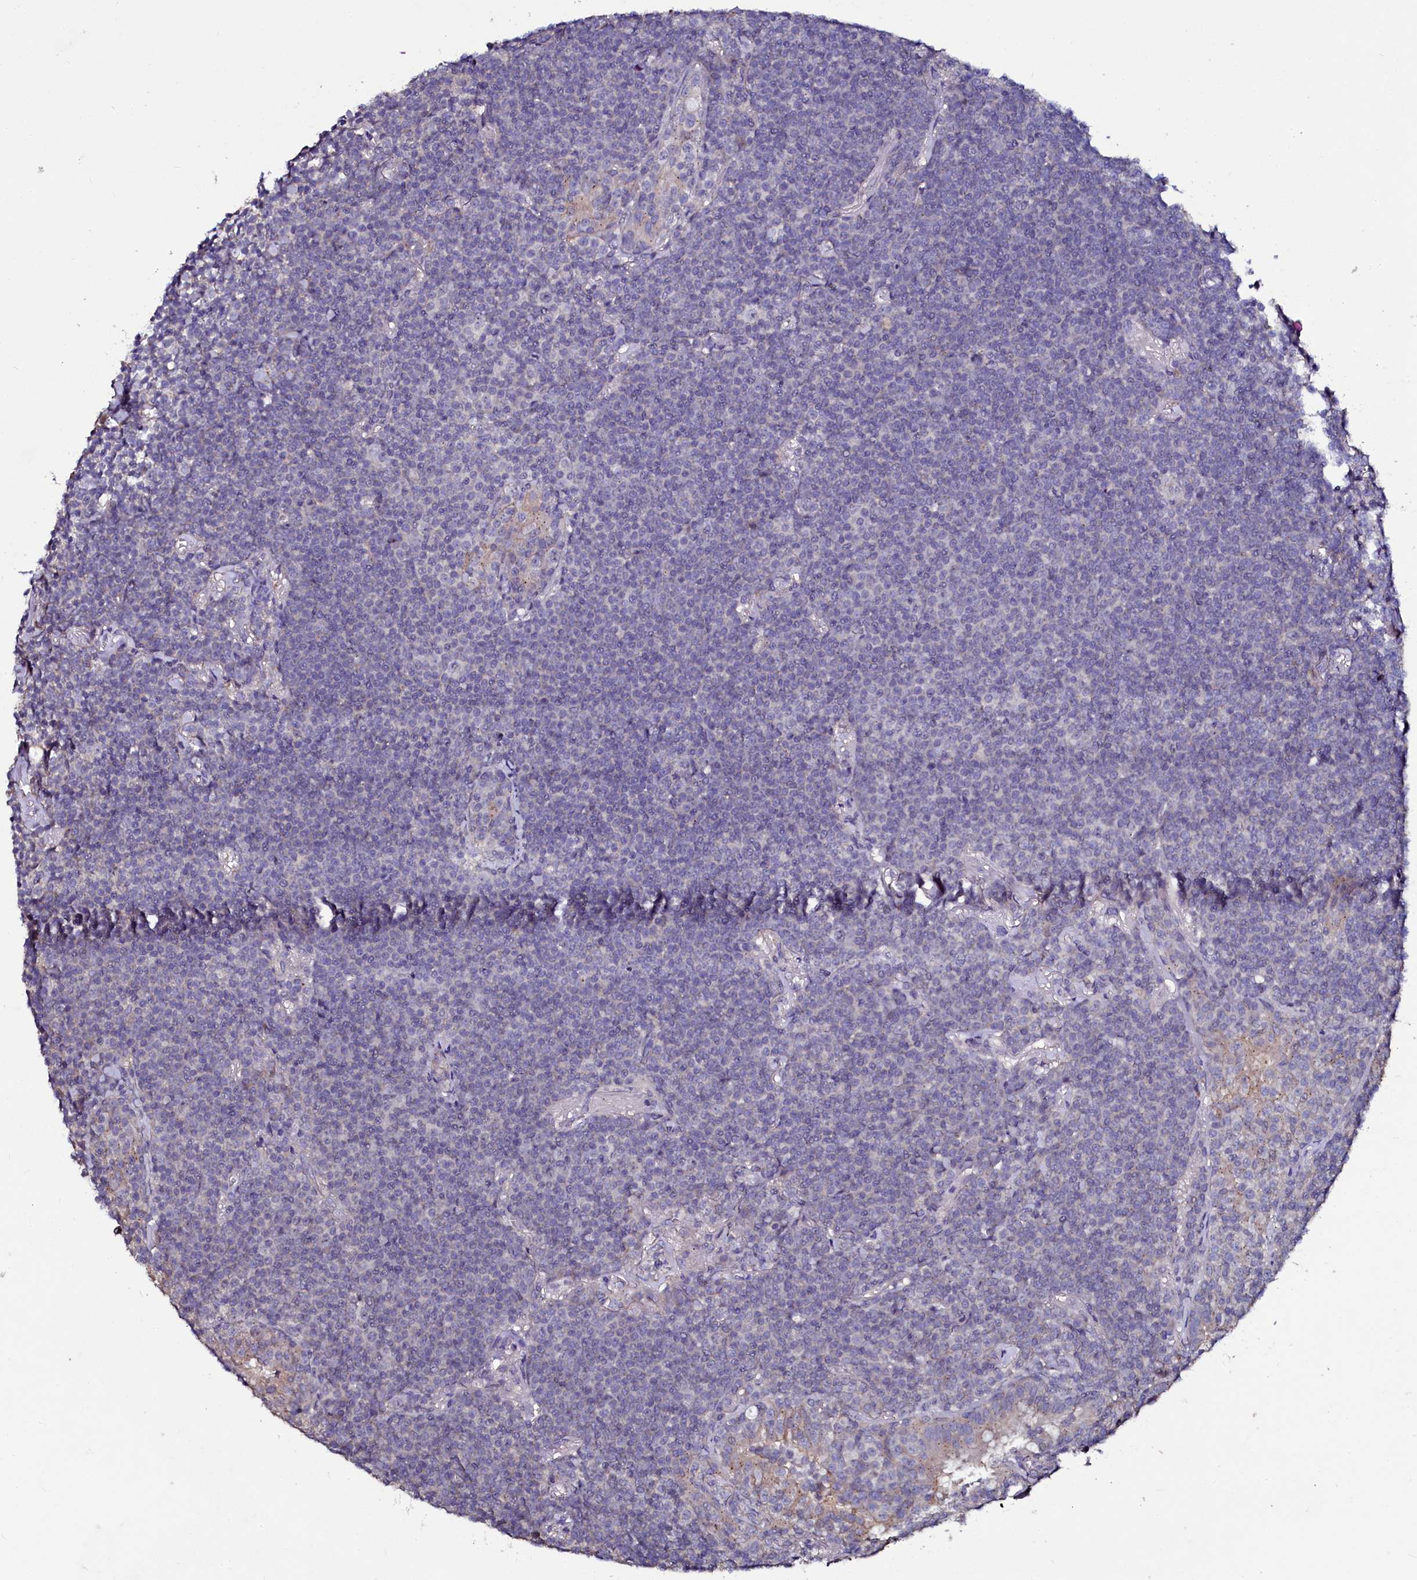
{"staining": {"intensity": "negative", "quantity": "none", "location": "none"}, "tissue": "lymphoma", "cell_type": "Tumor cells", "image_type": "cancer", "snomed": [{"axis": "morphology", "description": "Malignant lymphoma, non-Hodgkin's type, Low grade"}, {"axis": "topography", "description": "Lung"}], "caption": "A micrograph of human lymphoma is negative for staining in tumor cells.", "gene": "USPL1", "patient": {"sex": "female", "age": 71}}